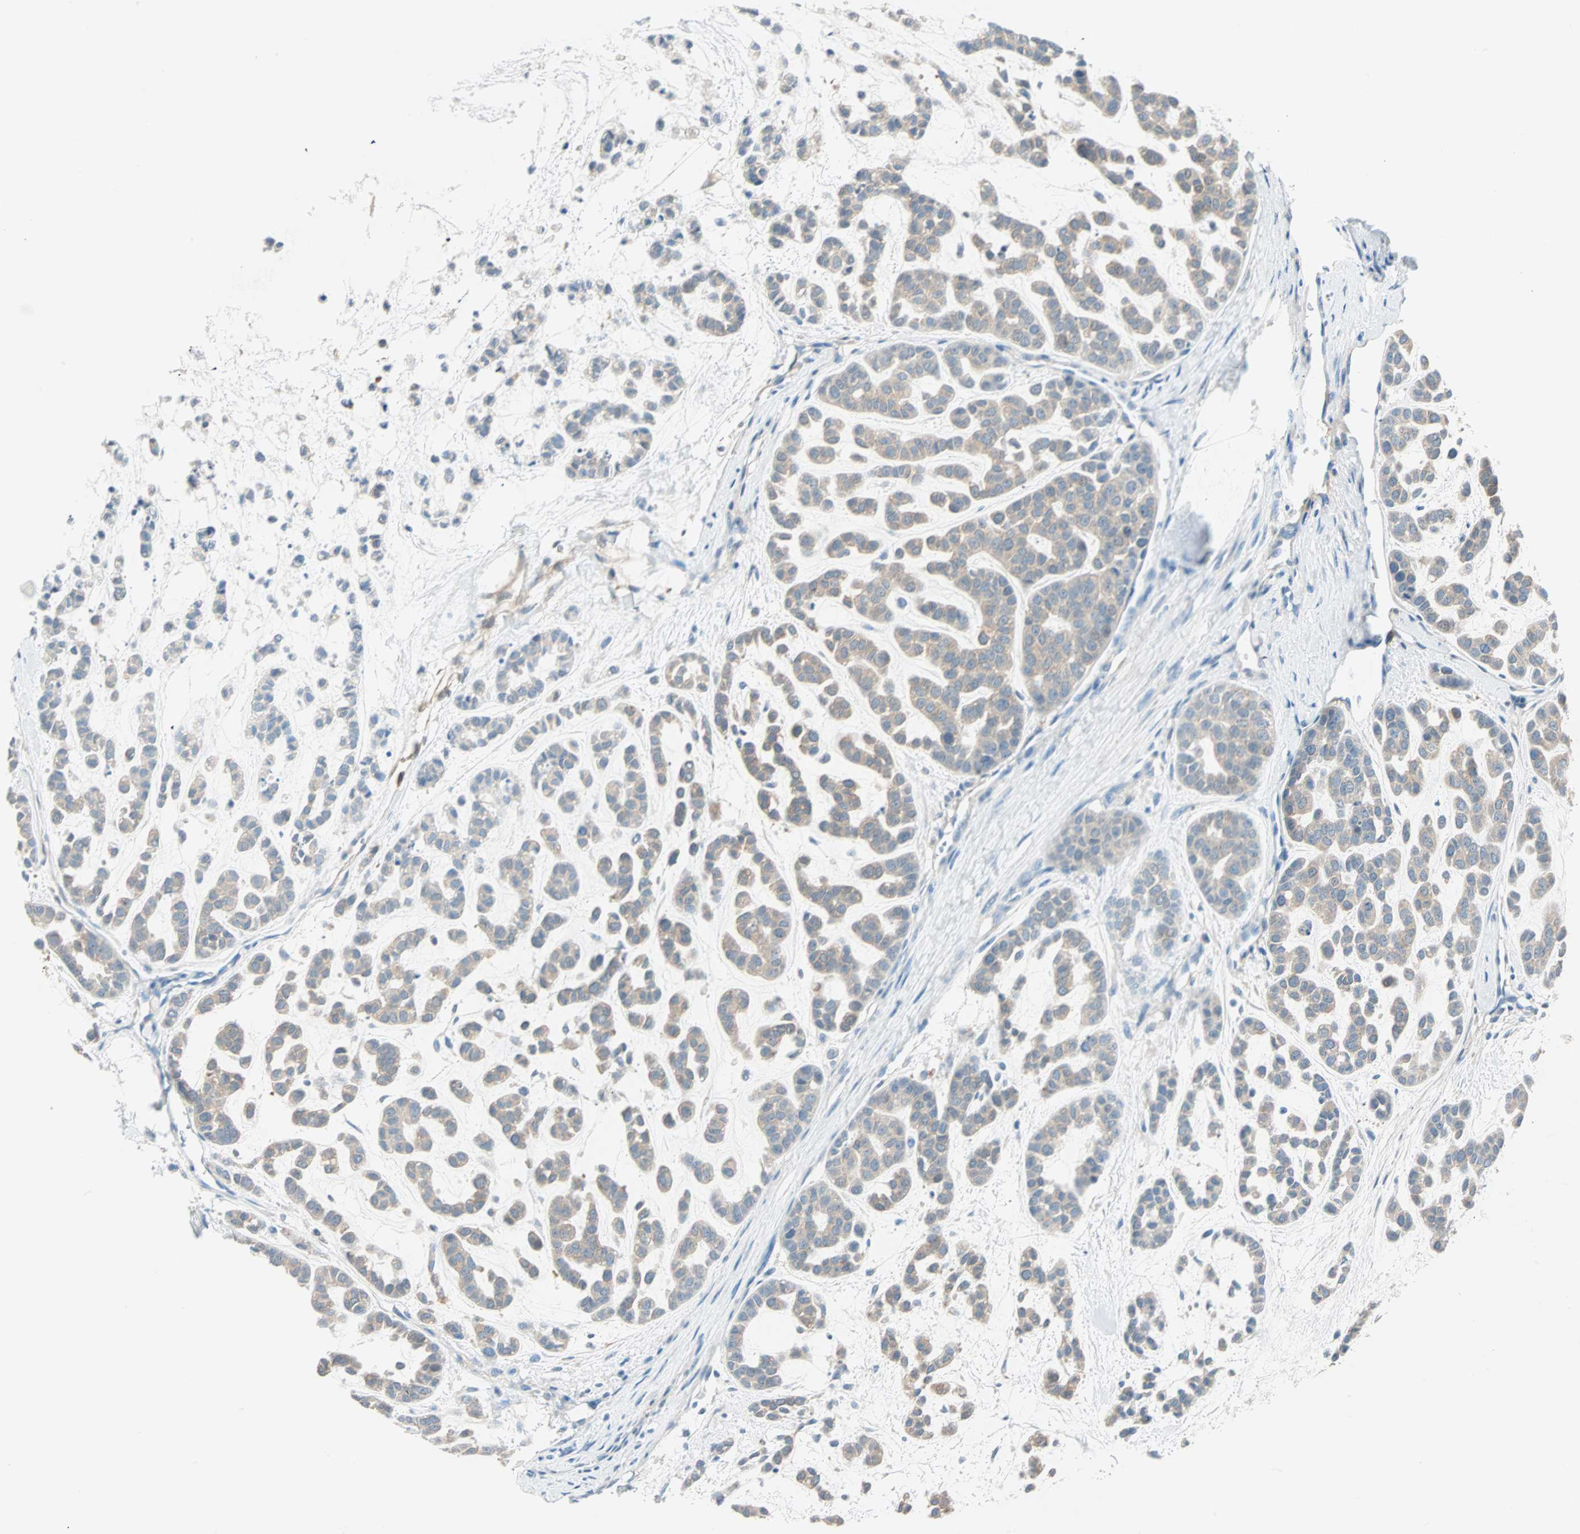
{"staining": {"intensity": "weak", "quantity": ">75%", "location": "cytoplasmic/membranous"}, "tissue": "head and neck cancer", "cell_type": "Tumor cells", "image_type": "cancer", "snomed": [{"axis": "morphology", "description": "Carcinoma, NOS"}, {"axis": "topography", "description": "Head-Neck"}], "caption": "Head and neck cancer stained with immunohistochemistry (IHC) reveals weak cytoplasmic/membranous positivity in approximately >75% of tumor cells.", "gene": "ATF6", "patient": {"sex": "male", "age": 87}}